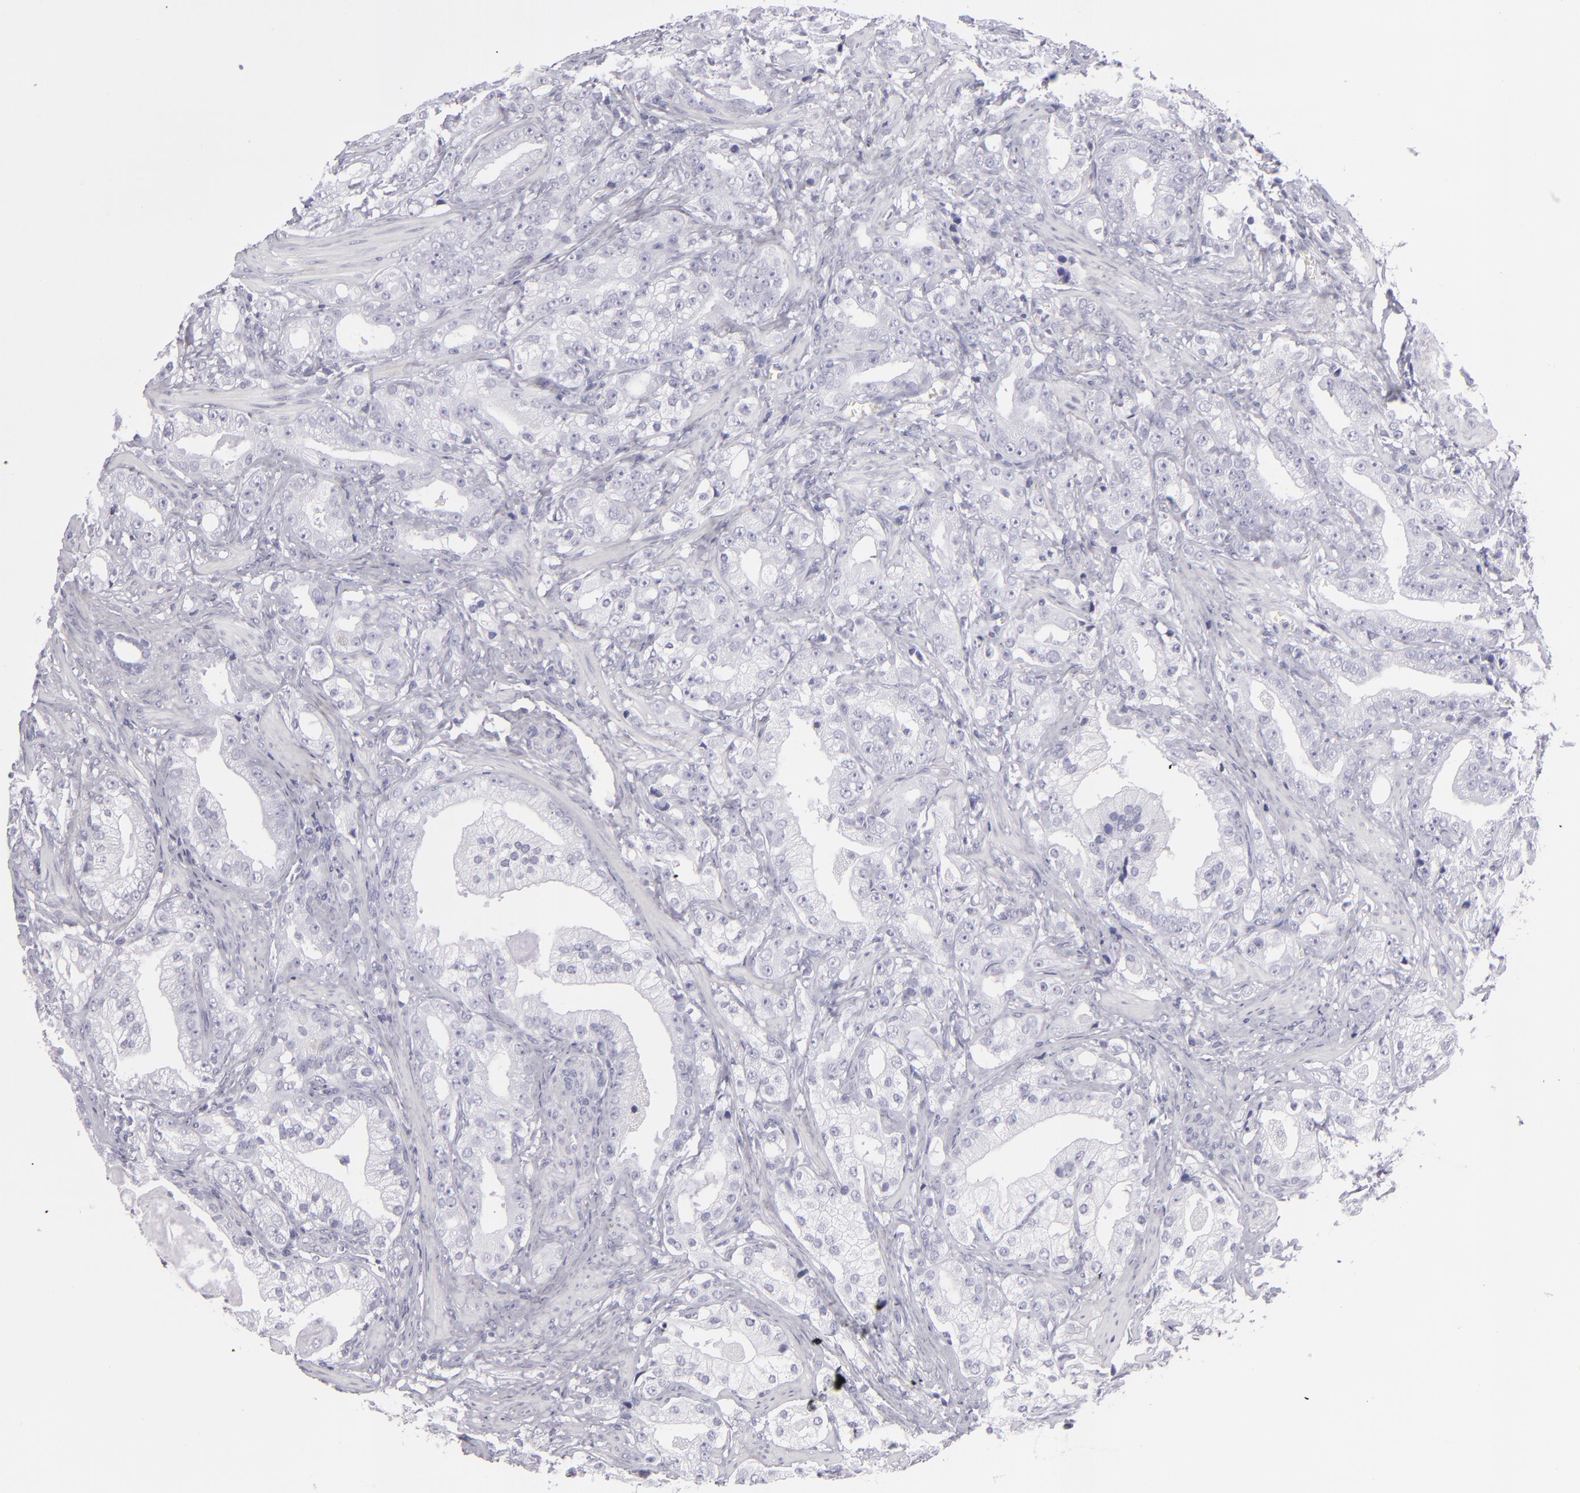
{"staining": {"intensity": "negative", "quantity": "none", "location": "none"}, "tissue": "prostate cancer", "cell_type": "Tumor cells", "image_type": "cancer", "snomed": [{"axis": "morphology", "description": "Adenocarcinoma, Low grade"}, {"axis": "topography", "description": "Prostate"}], "caption": "This is an immunohistochemistry micrograph of human prostate cancer (adenocarcinoma (low-grade)). There is no positivity in tumor cells.", "gene": "VIL1", "patient": {"sex": "male", "age": 59}}